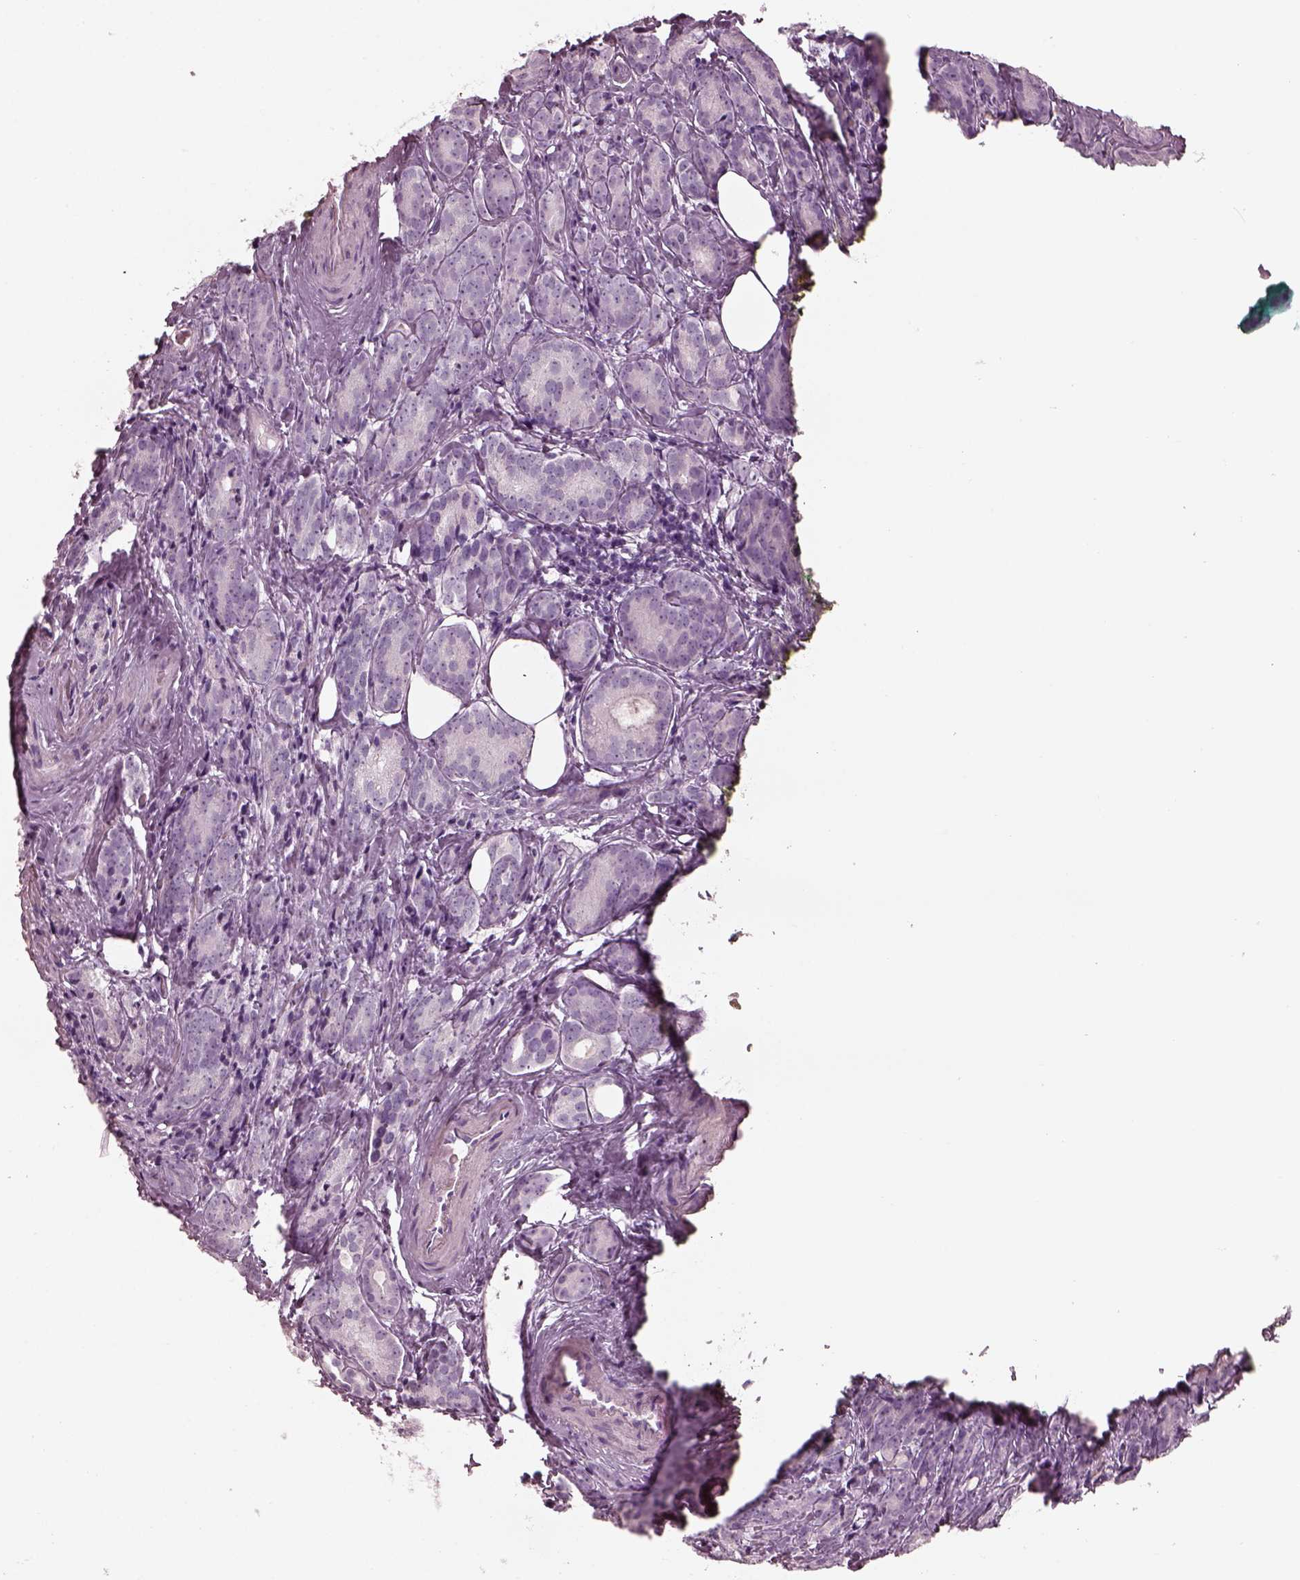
{"staining": {"intensity": "negative", "quantity": "none", "location": "none"}, "tissue": "prostate cancer", "cell_type": "Tumor cells", "image_type": "cancer", "snomed": [{"axis": "morphology", "description": "Adenocarcinoma, NOS"}, {"axis": "topography", "description": "Prostate"}], "caption": "Immunohistochemistry (IHC) micrograph of human prostate adenocarcinoma stained for a protein (brown), which reveals no expression in tumor cells. The staining was performed using DAB to visualize the protein expression in brown, while the nuclei were stained in blue with hematoxylin (Magnification: 20x).", "gene": "RSPH9", "patient": {"sex": "male", "age": 71}}